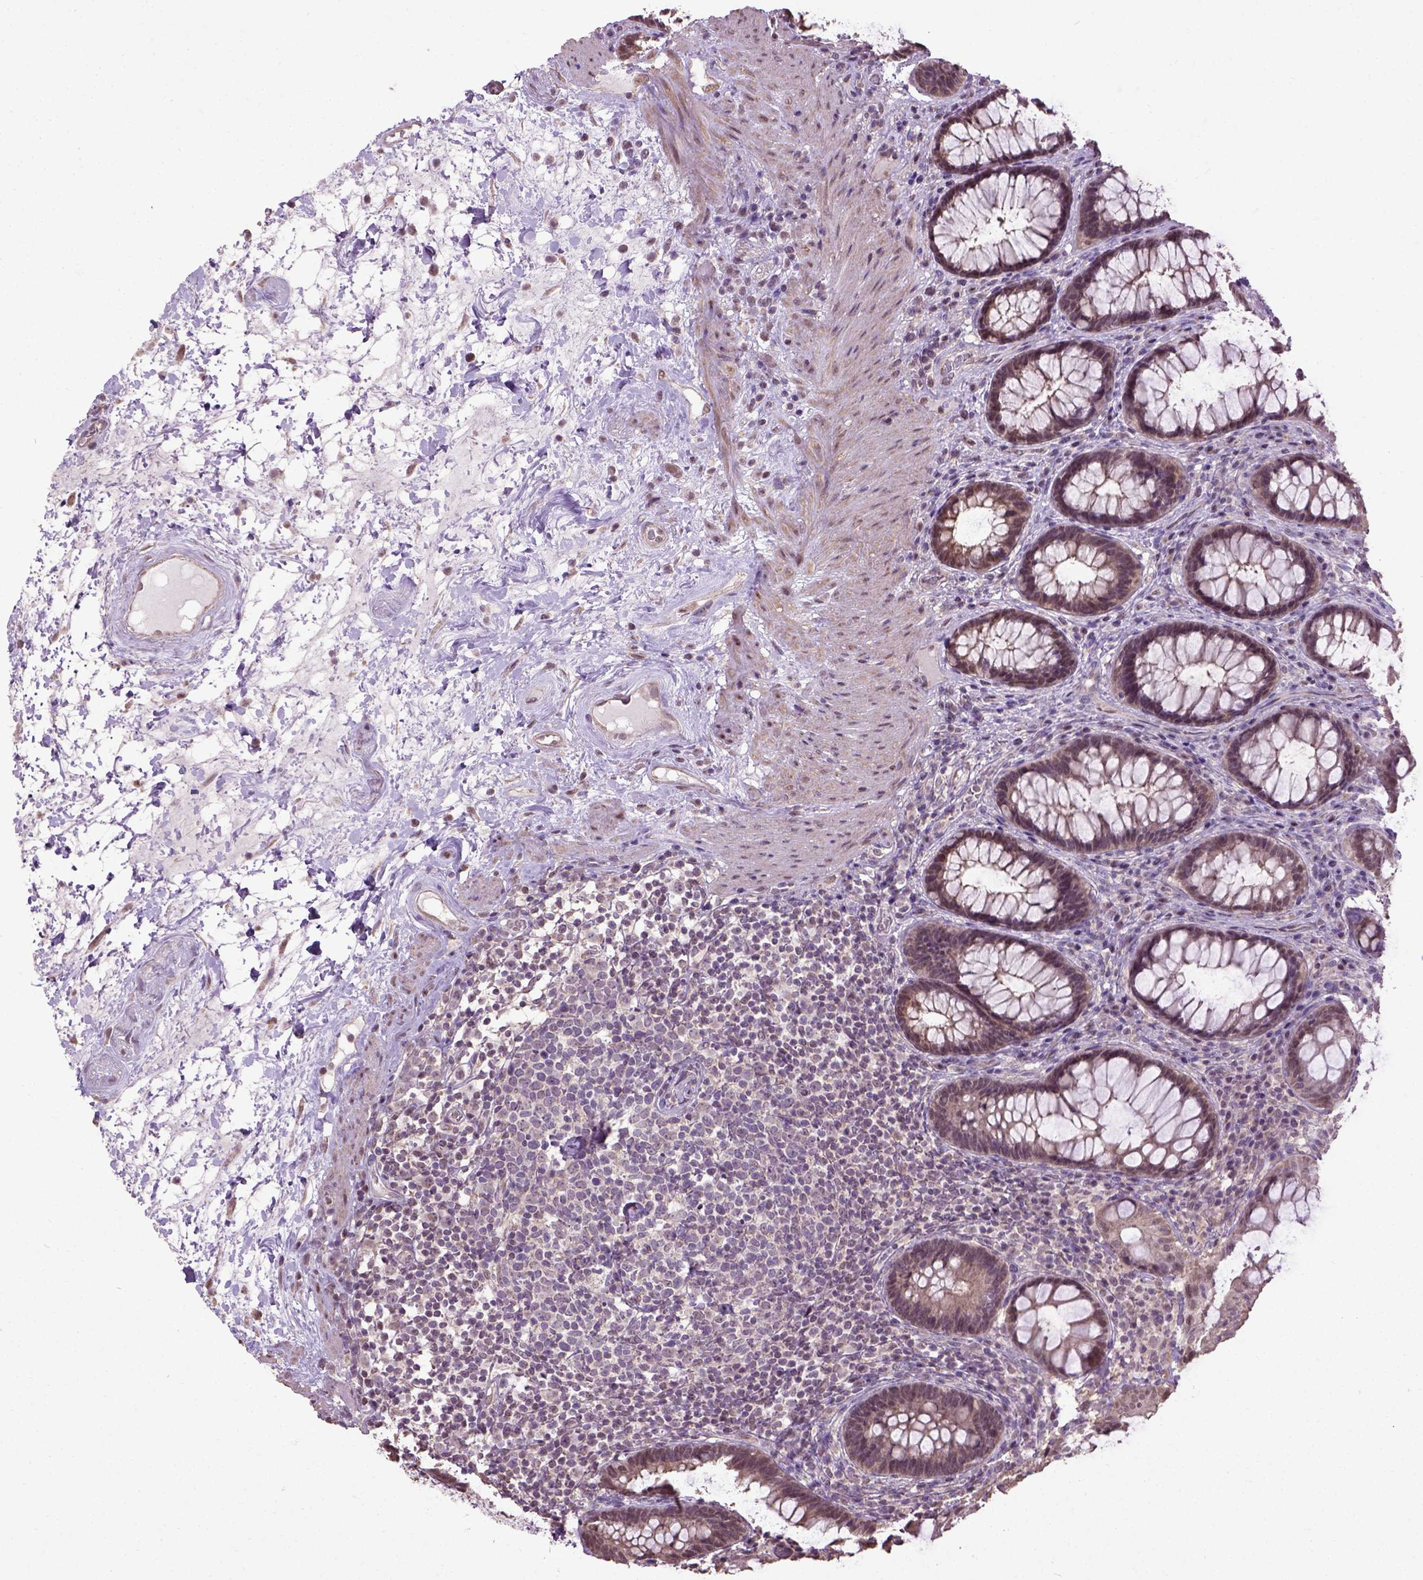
{"staining": {"intensity": "moderate", "quantity": "25%-75%", "location": "cytoplasmic/membranous"}, "tissue": "rectum", "cell_type": "Glandular cells", "image_type": "normal", "snomed": [{"axis": "morphology", "description": "Normal tissue, NOS"}, {"axis": "topography", "description": "Rectum"}], "caption": "Immunohistochemistry (IHC) of unremarkable rectum shows medium levels of moderate cytoplasmic/membranous staining in about 25%-75% of glandular cells. (Brightfield microscopy of DAB IHC at high magnification).", "gene": "UBA3", "patient": {"sex": "male", "age": 72}}